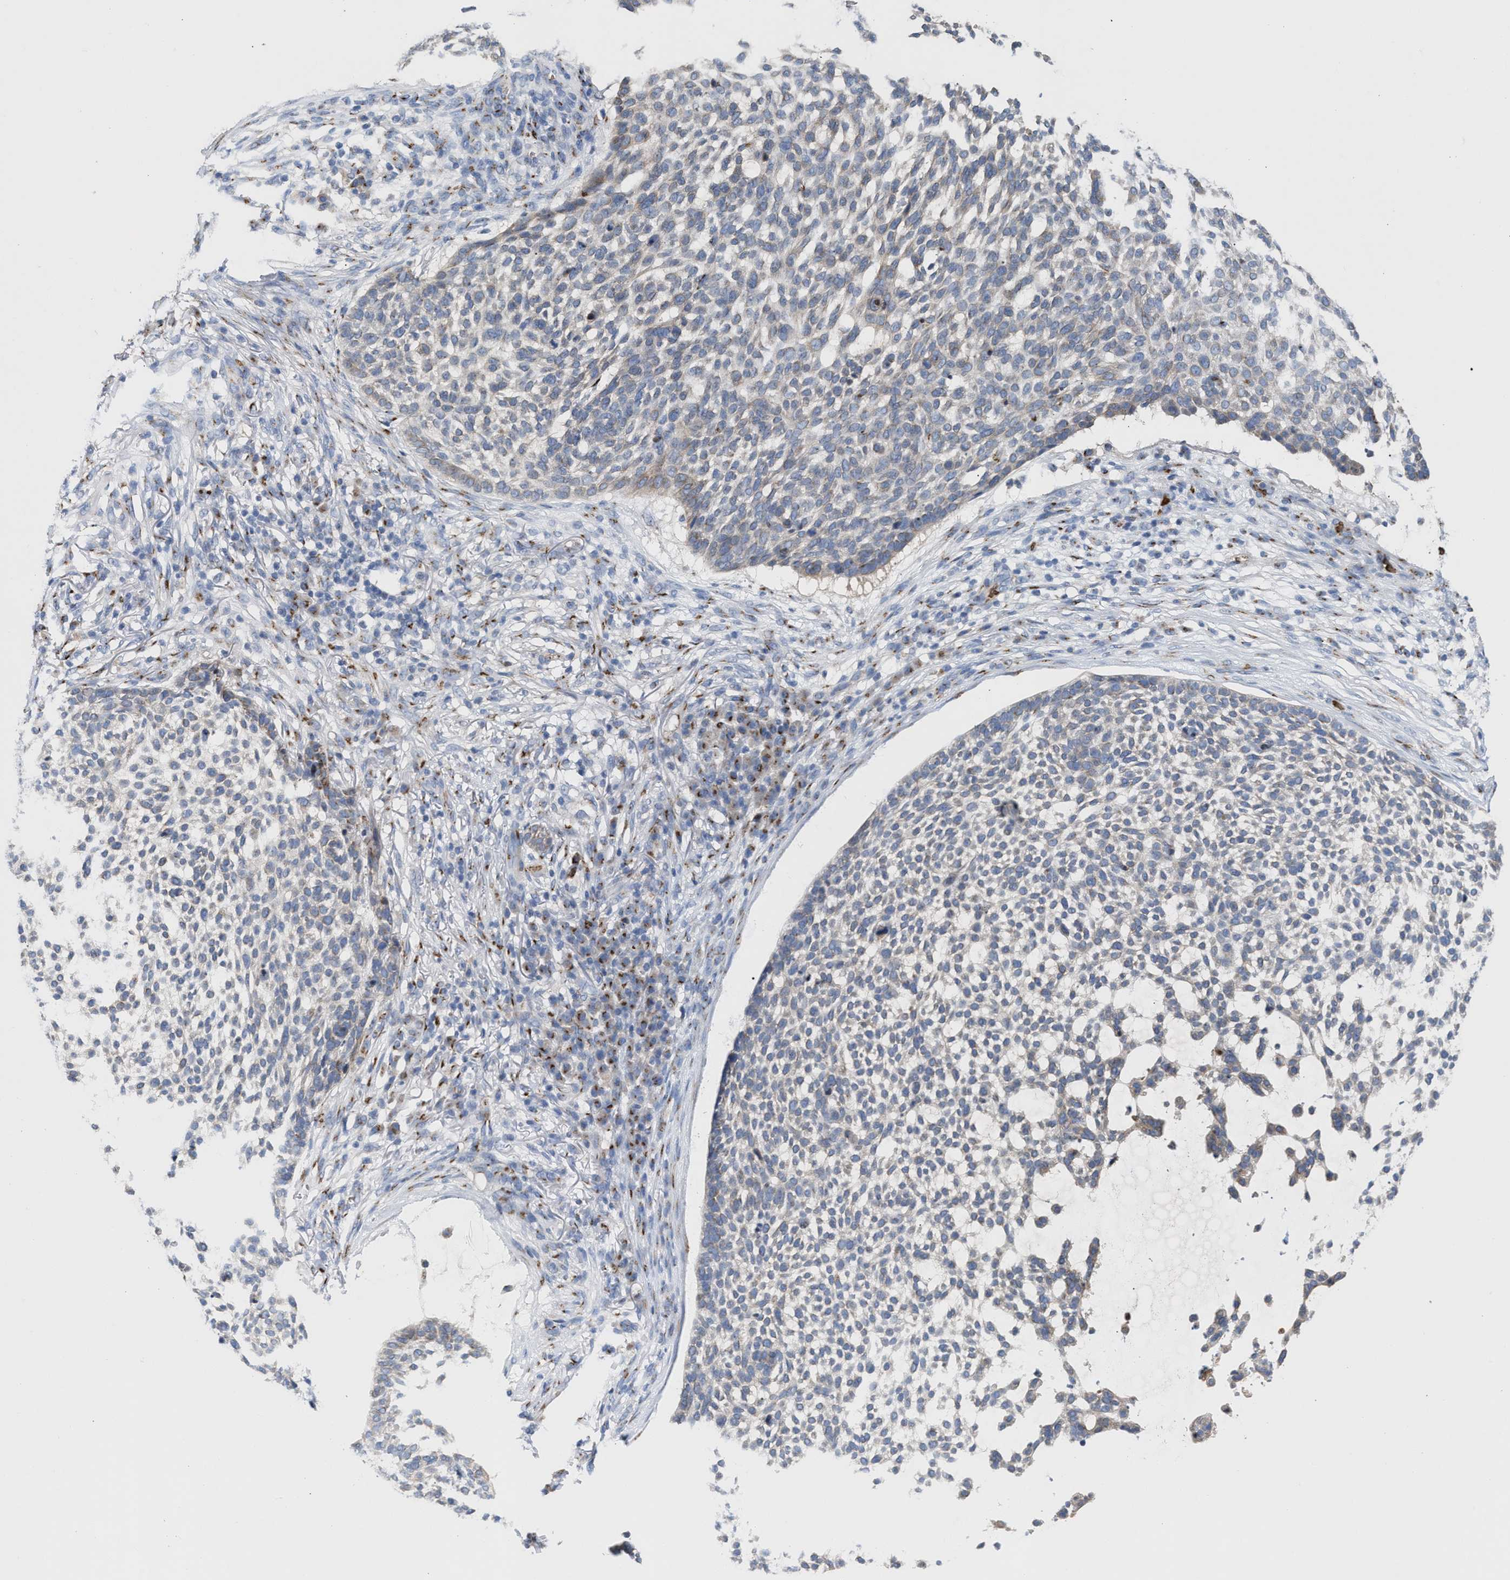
{"staining": {"intensity": "negative", "quantity": "none", "location": "none"}, "tissue": "skin cancer", "cell_type": "Tumor cells", "image_type": "cancer", "snomed": [{"axis": "morphology", "description": "Basal cell carcinoma"}, {"axis": "topography", "description": "Skin"}], "caption": "IHC photomicrograph of neoplastic tissue: human skin cancer (basal cell carcinoma) stained with DAB (3,3'-diaminobenzidine) displays no significant protein staining in tumor cells.", "gene": "CCL2", "patient": {"sex": "female", "age": 64}}